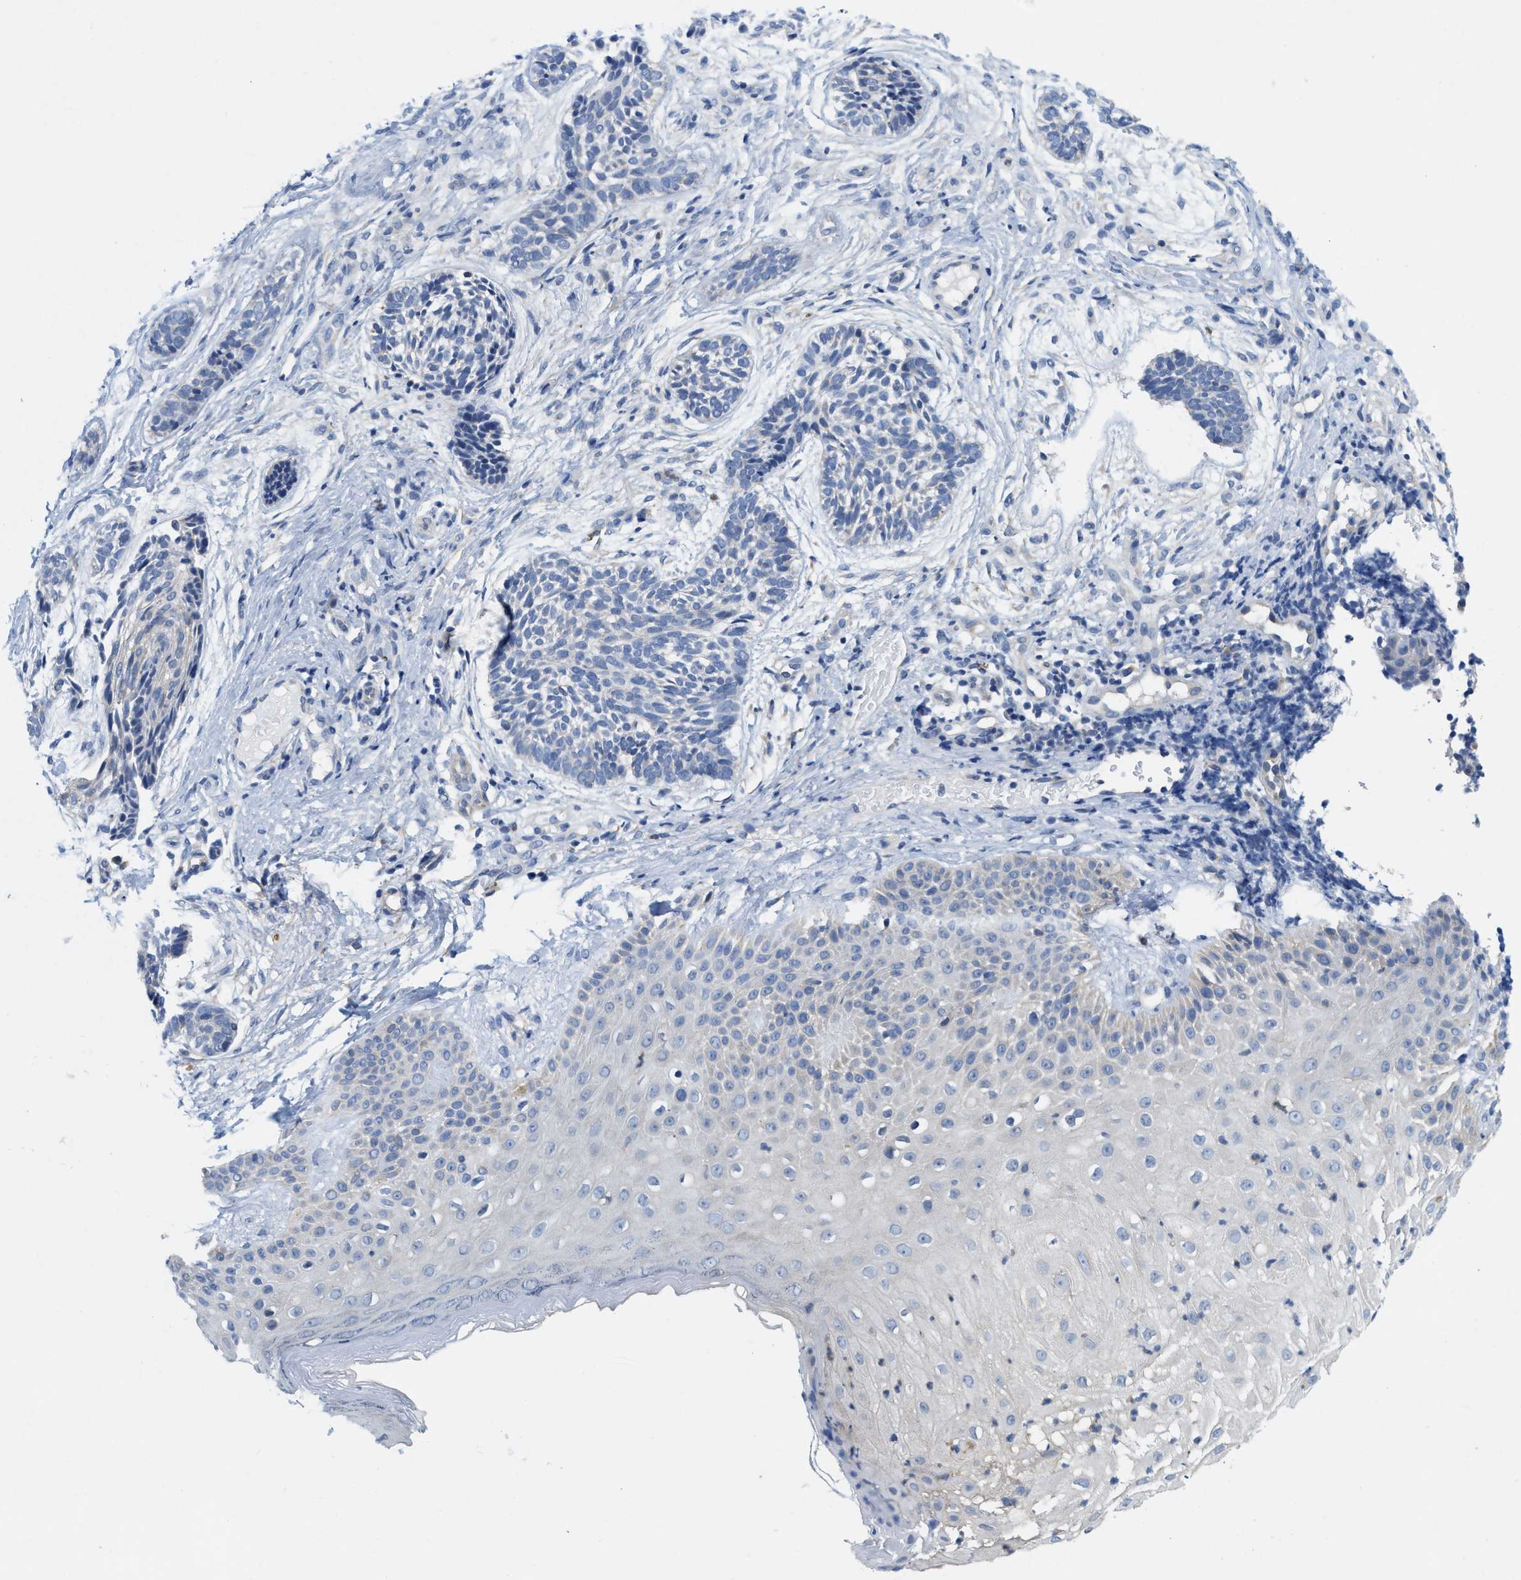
{"staining": {"intensity": "negative", "quantity": "none", "location": "none"}, "tissue": "skin cancer", "cell_type": "Tumor cells", "image_type": "cancer", "snomed": [{"axis": "morphology", "description": "Normal tissue, NOS"}, {"axis": "morphology", "description": "Basal cell carcinoma"}, {"axis": "topography", "description": "Skin"}], "caption": "Immunohistochemistry (IHC) photomicrograph of neoplastic tissue: human skin cancer stained with DAB (3,3'-diaminobenzidine) reveals no significant protein positivity in tumor cells.", "gene": "CPA2", "patient": {"sex": "male", "age": 63}}